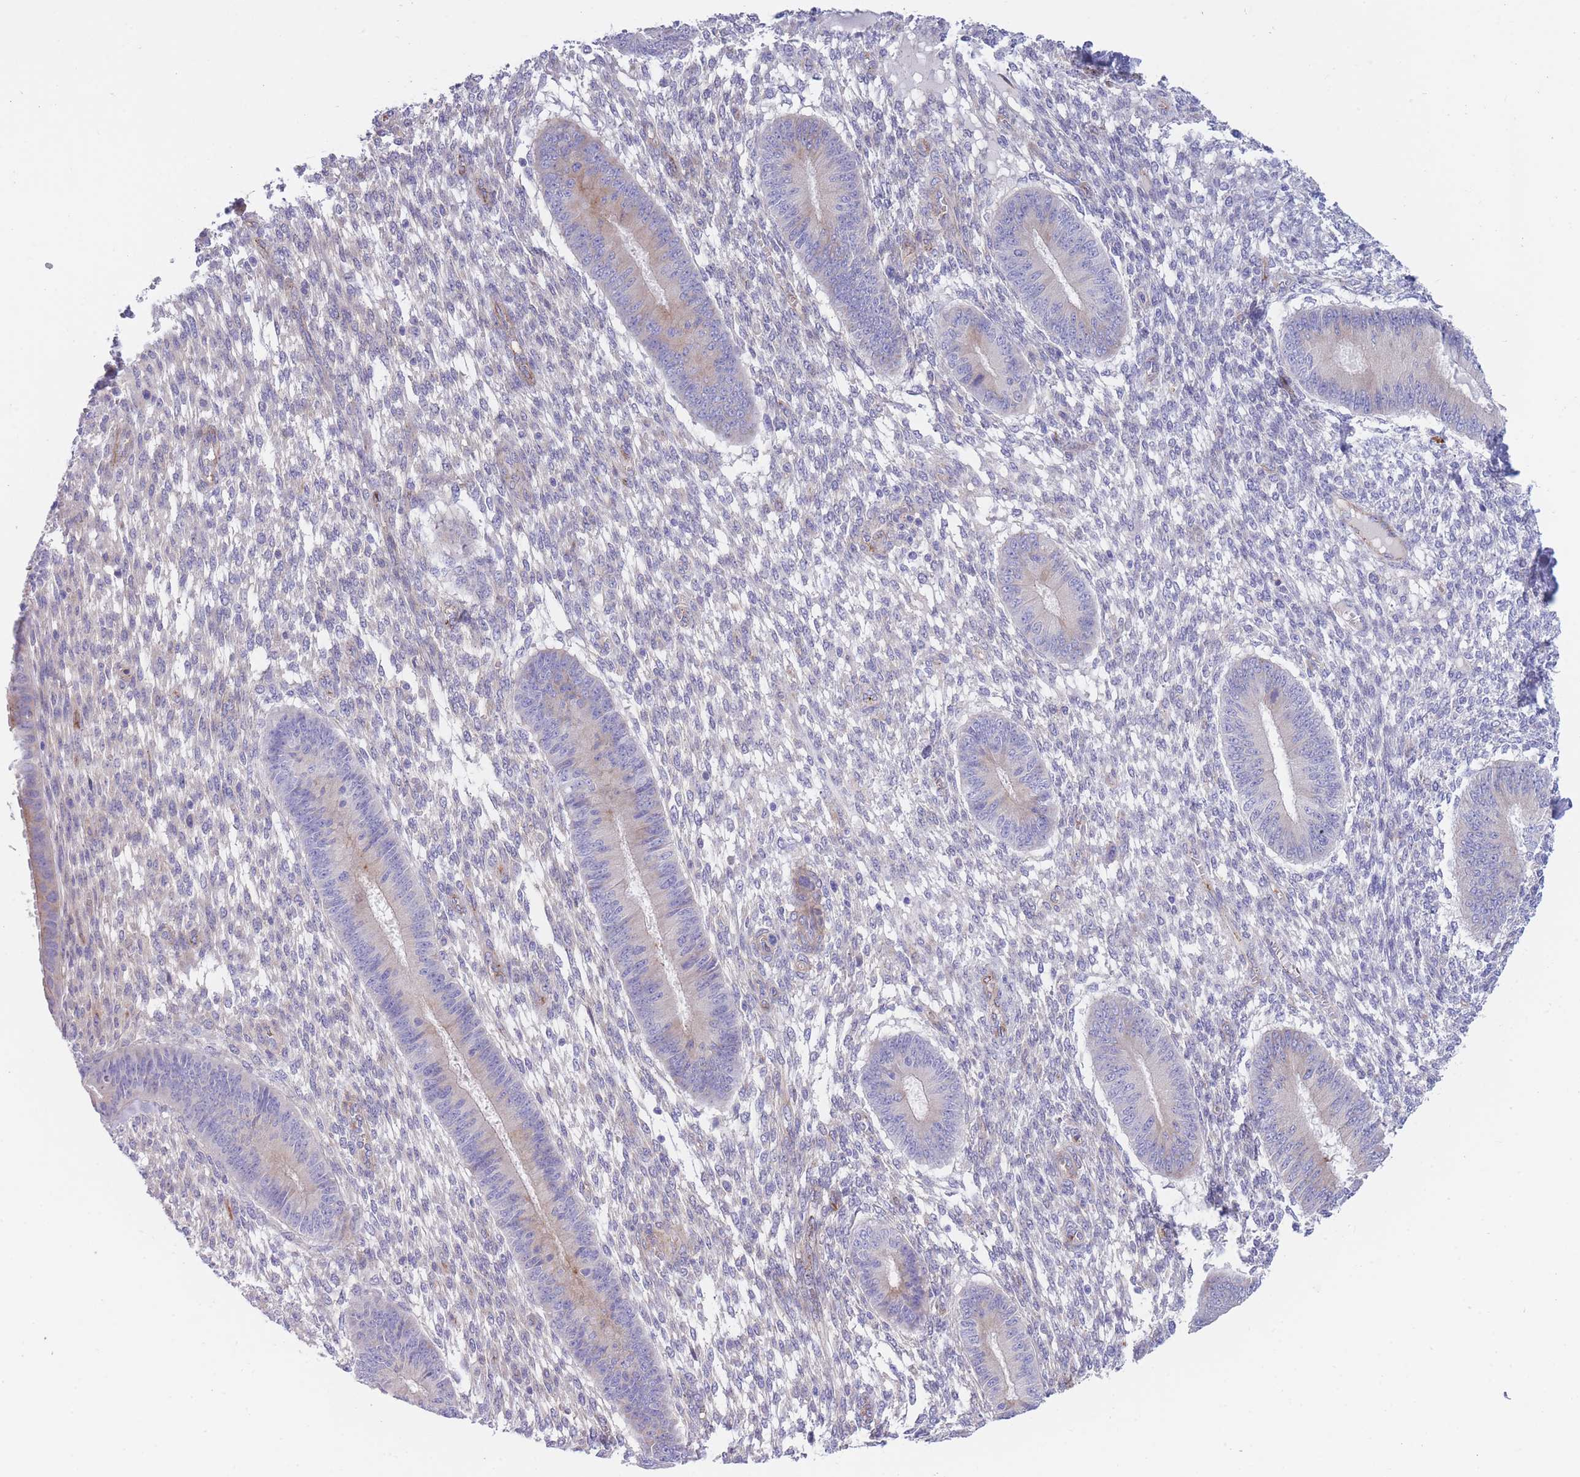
{"staining": {"intensity": "negative", "quantity": "none", "location": "none"}, "tissue": "endometrium", "cell_type": "Cells in endometrial stroma", "image_type": "normal", "snomed": [{"axis": "morphology", "description": "Normal tissue, NOS"}, {"axis": "topography", "description": "Endometrium"}], "caption": "Cells in endometrial stroma show no significant protein positivity in benign endometrium. Brightfield microscopy of immunohistochemistry (IHC) stained with DAB (brown) and hematoxylin (blue), captured at high magnification.", "gene": "DET1", "patient": {"sex": "female", "age": 49}}